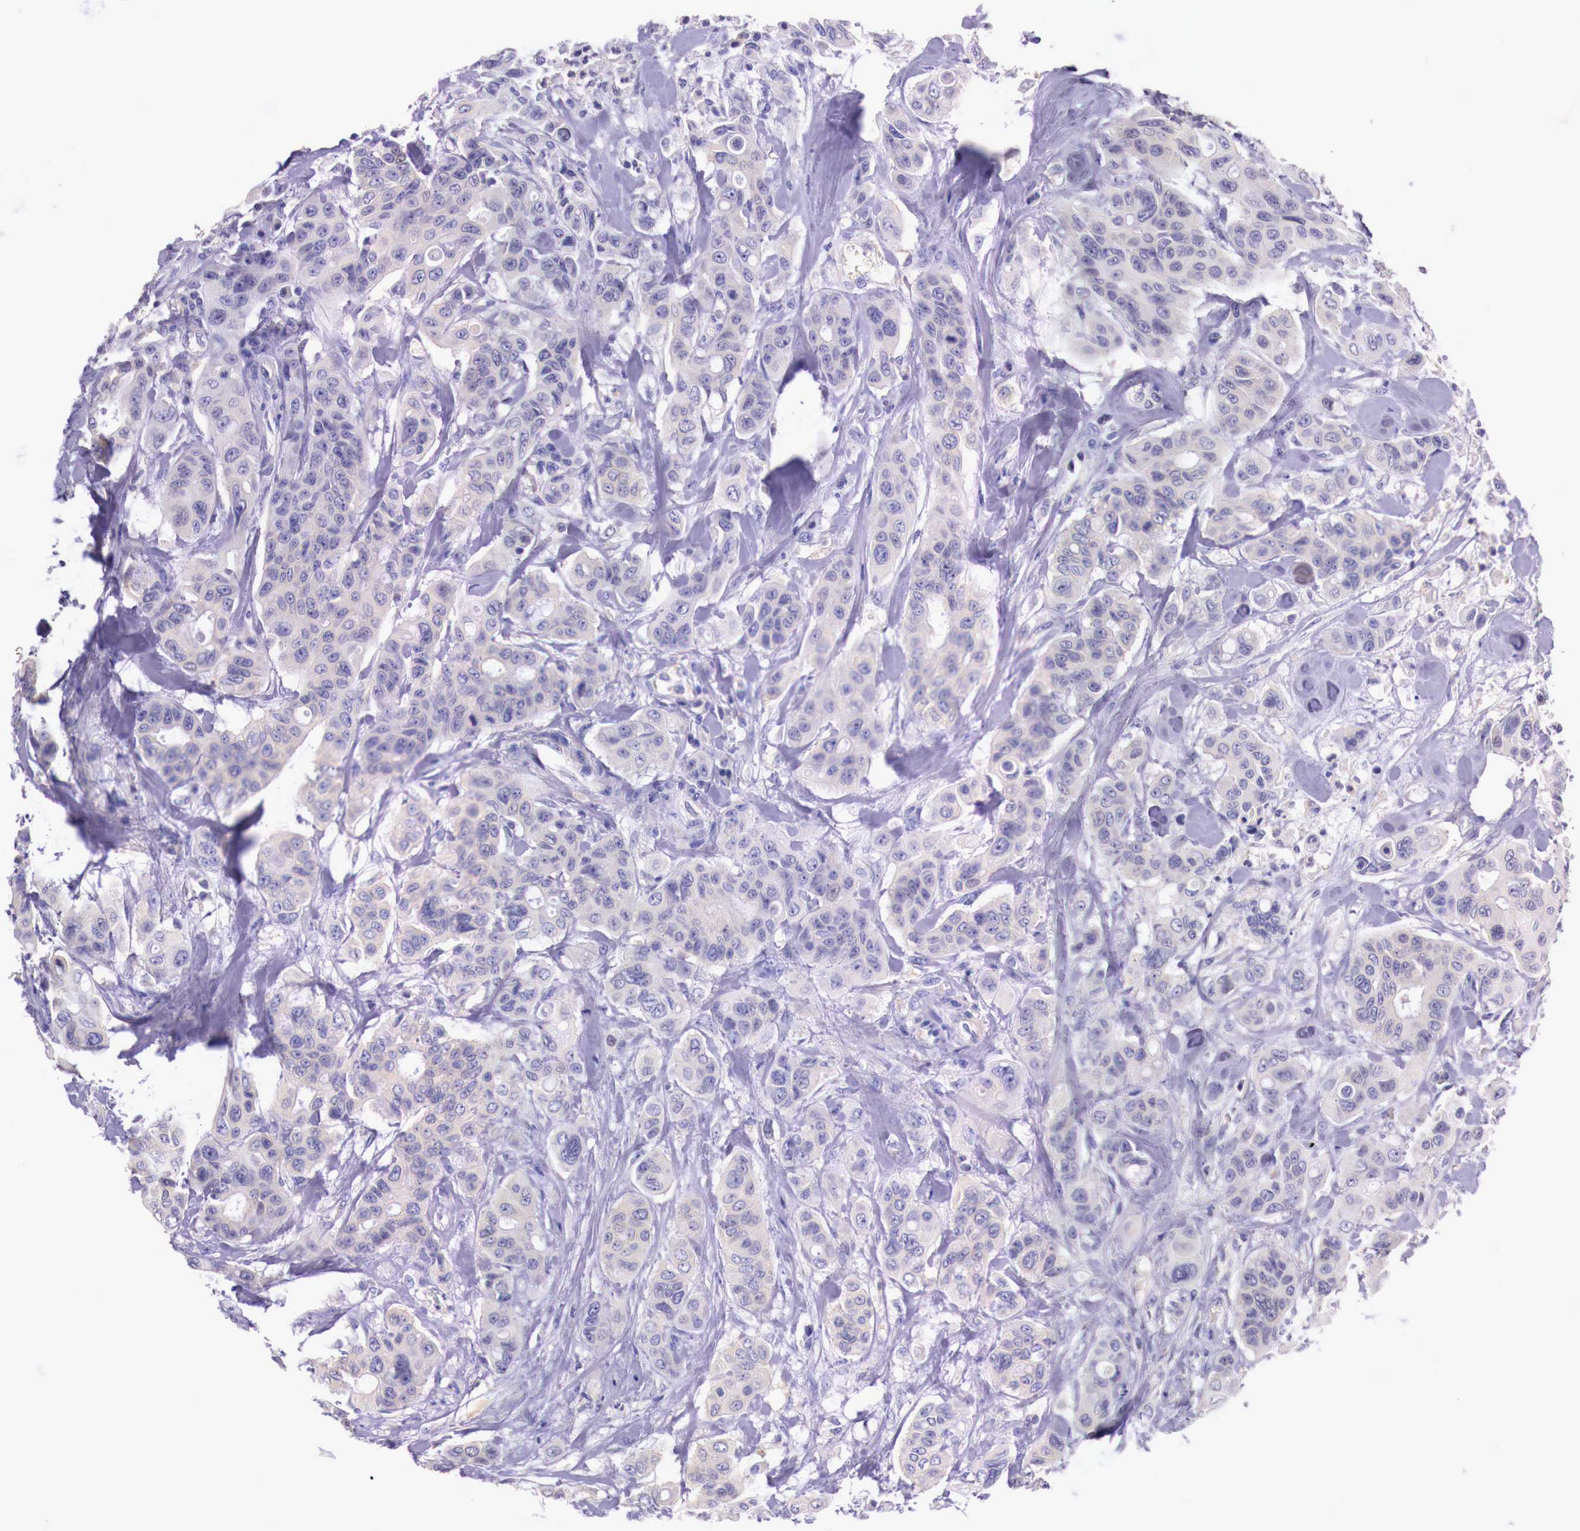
{"staining": {"intensity": "negative", "quantity": "none", "location": "none"}, "tissue": "colorectal cancer", "cell_type": "Tumor cells", "image_type": "cancer", "snomed": [{"axis": "morphology", "description": "Adenocarcinoma, NOS"}, {"axis": "topography", "description": "Colon"}], "caption": "Tumor cells are negative for protein expression in human colorectal adenocarcinoma.", "gene": "GRIPAP1", "patient": {"sex": "female", "age": 70}}